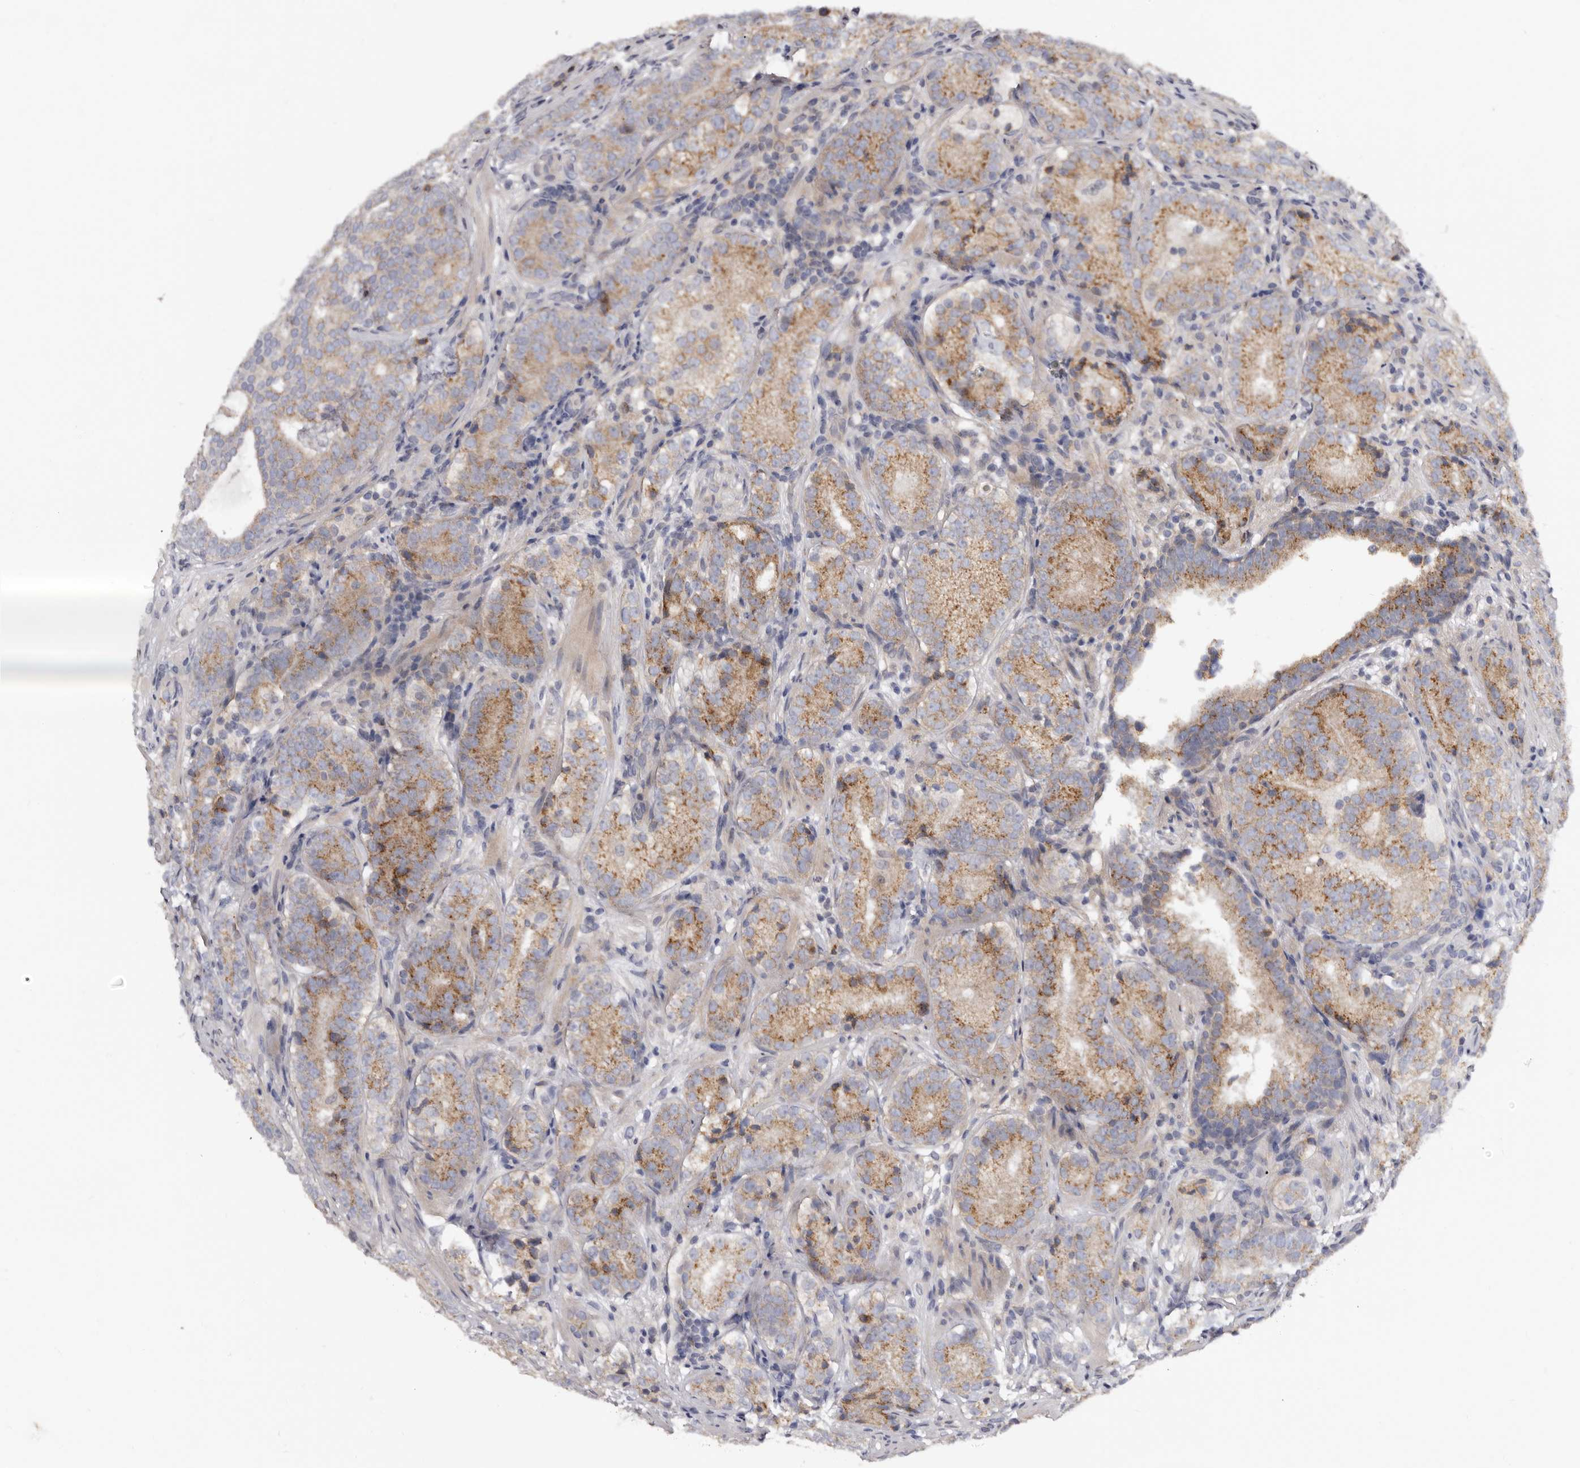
{"staining": {"intensity": "moderate", "quantity": "25%-75%", "location": "cytoplasmic/membranous"}, "tissue": "prostate cancer", "cell_type": "Tumor cells", "image_type": "cancer", "snomed": [{"axis": "morphology", "description": "Adenocarcinoma, High grade"}, {"axis": "topography", "description": "Prostate"}], "caption": "Moderate cytoplasmic/membranous staining for a protein is appreciated in about 25%-75% of tumor cells of high-grade adenocarcinoma (prostate) using immunohistochemistry.", "gene": "ASIC5", "patient": {"sex": "male", "age": 56}}